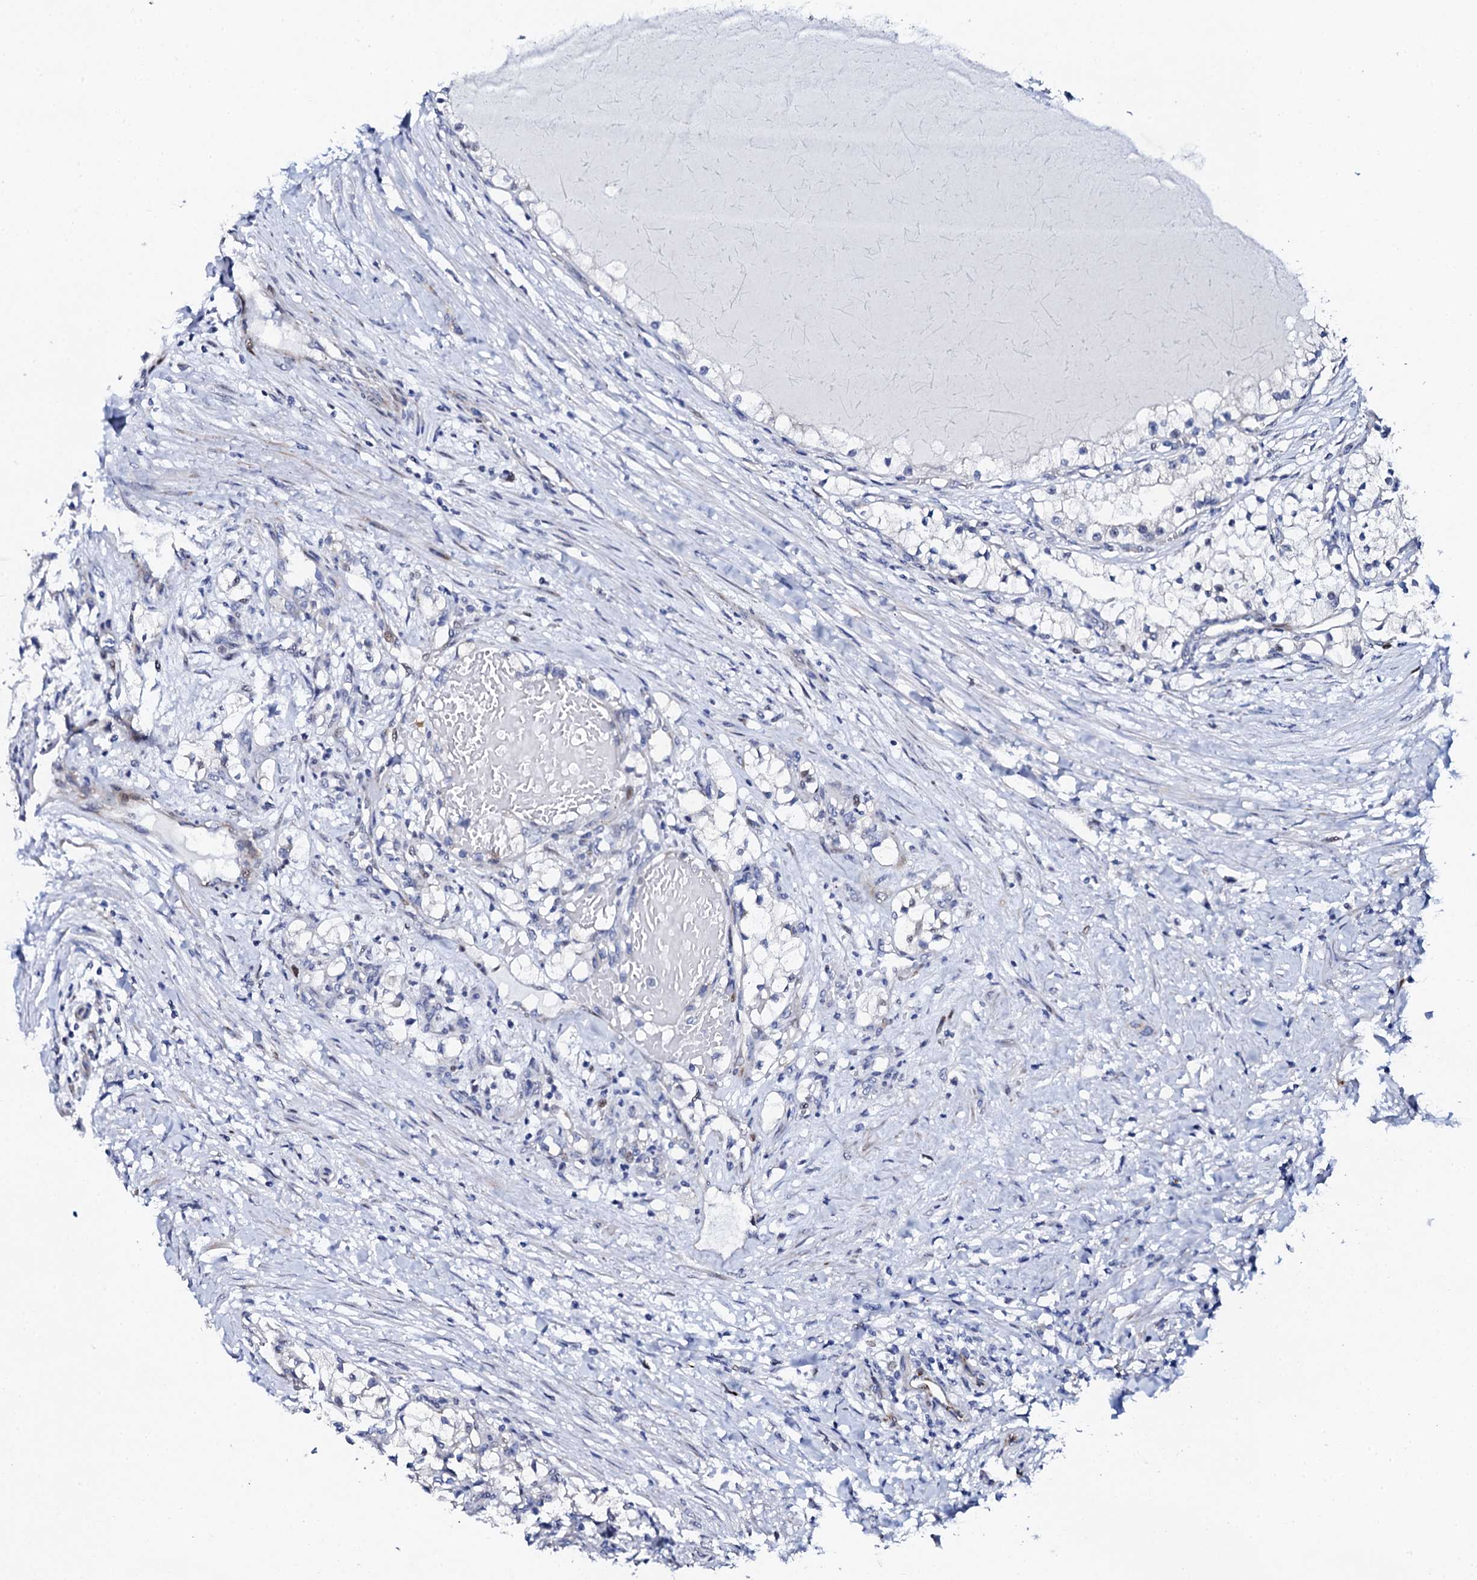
{"staining": {"intensity": "negative", "quantity": "none", "location": "none"}, "tissue": "renal cancer", "cell_type": "Tumor cells", "image_type": "cancer", "snomed": [{"axis": "morphology", "description": "Normal tissue, NOS"}, {"axis": "morphology", "description": "Adenocarcinoma, NOS"}, {"axis": "topography", "description": "Kidney"}], "caption": "Immunohistochemistry micrograph of neoplastic tissue: human renal cancer (adenocarcinoma) stained with DAB reveals no significant protein expression in tumor cells. (DAB immunohistochemistry visualized using brightfield microscopy, high magnification).", "gene": "NUDT13", "patient": {"sex": "male", "age": 68}}